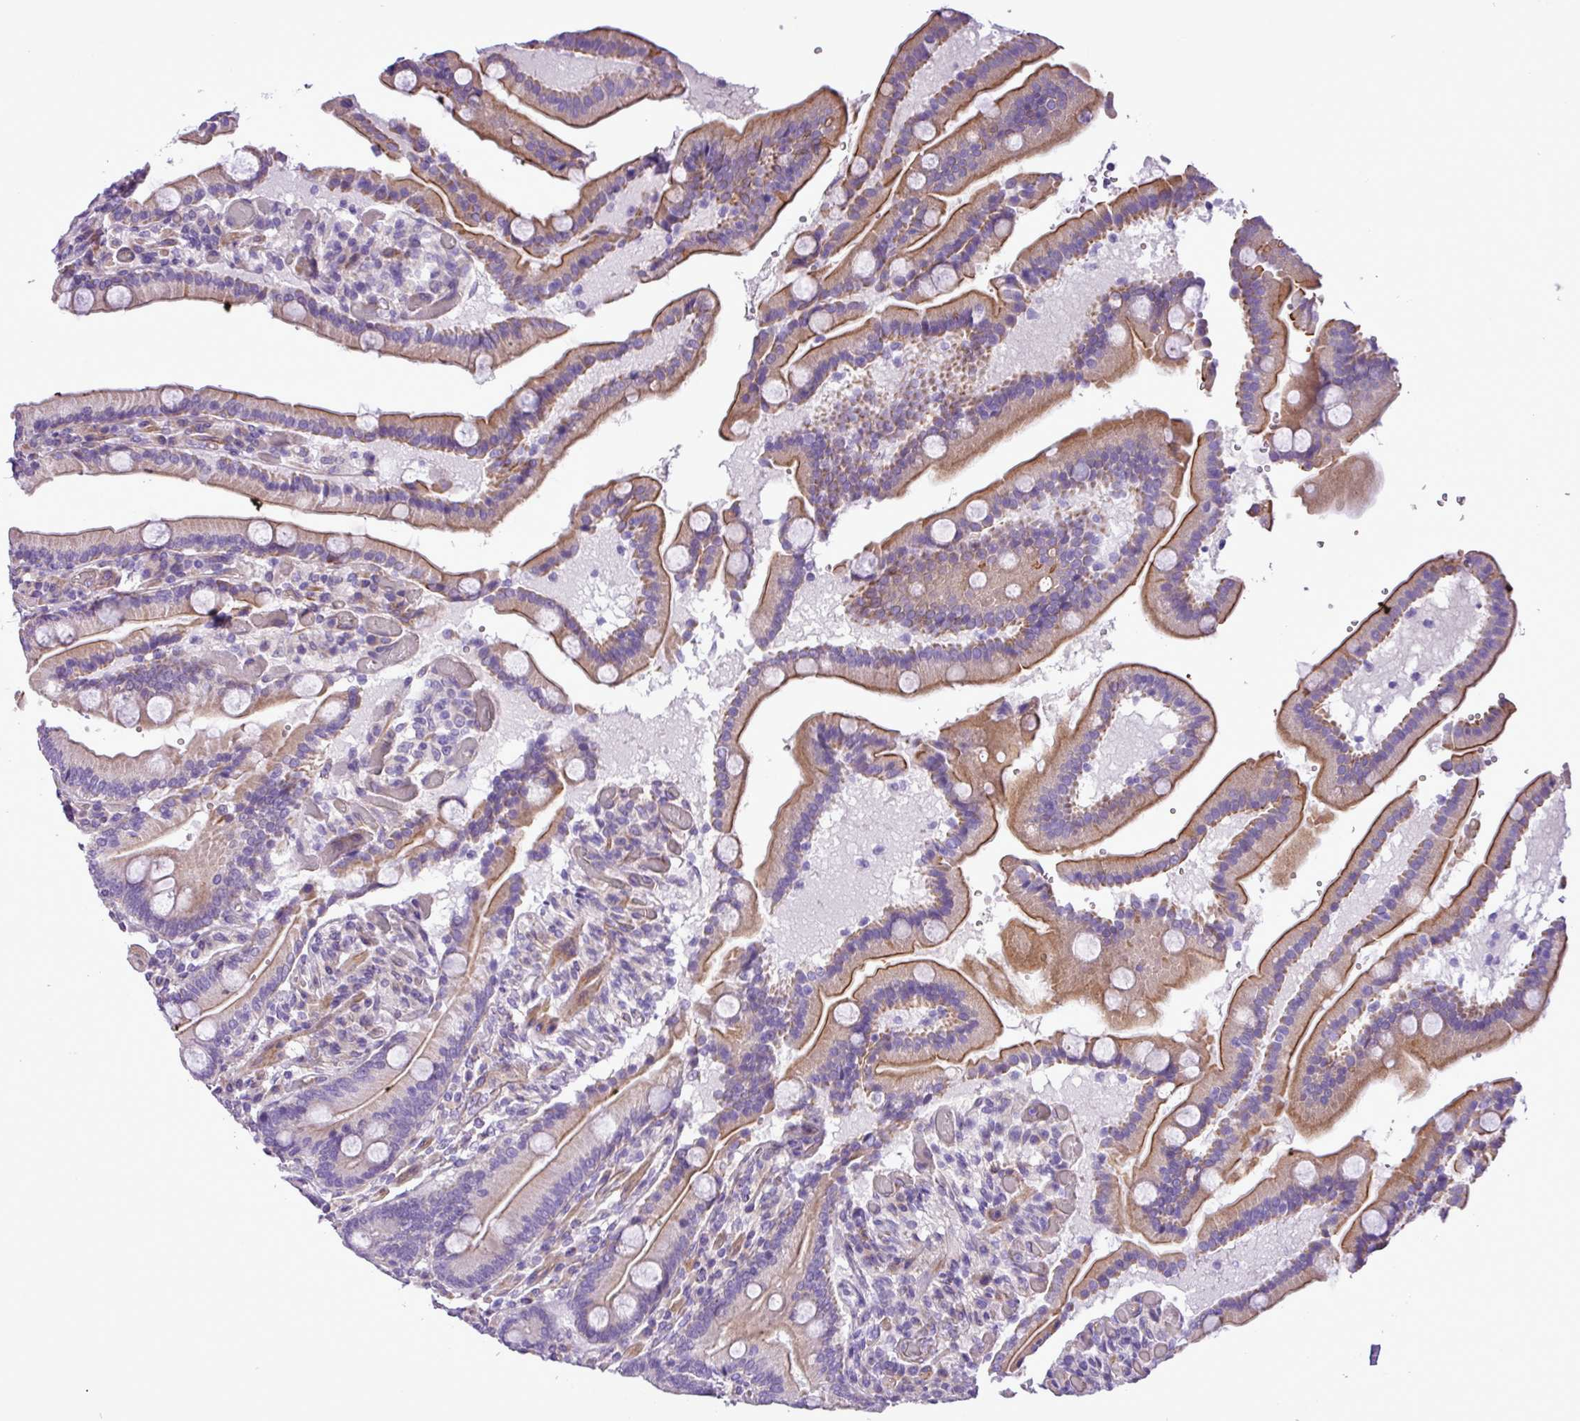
{"staining": {"intensity": "moderate", "quantity": ">75%", "location": "cytoplasmic/membranous"}, "tissue": "duodenum", "cell_type": "Glandular cells", "image_type": "normal", "snomed": [{"axis": "morphology", "description": "Normal tissue, NOS"}, {"axis": "topography", "description": "Duodenum"}], "caption": "Immunohistochemistry (IHC) (DAB (3,3'-diaminobenzidine)) staining of benign duodenum exhibits moderate cytoplasmic/membranous protein expression in about >75% of glandular cells. (DAB (3,3'-diaminobenzidine) IHC with brightfield microscopy, high magnification).", "gene": "C11orf91", "patient": {"sex": "female", "age": 62}}